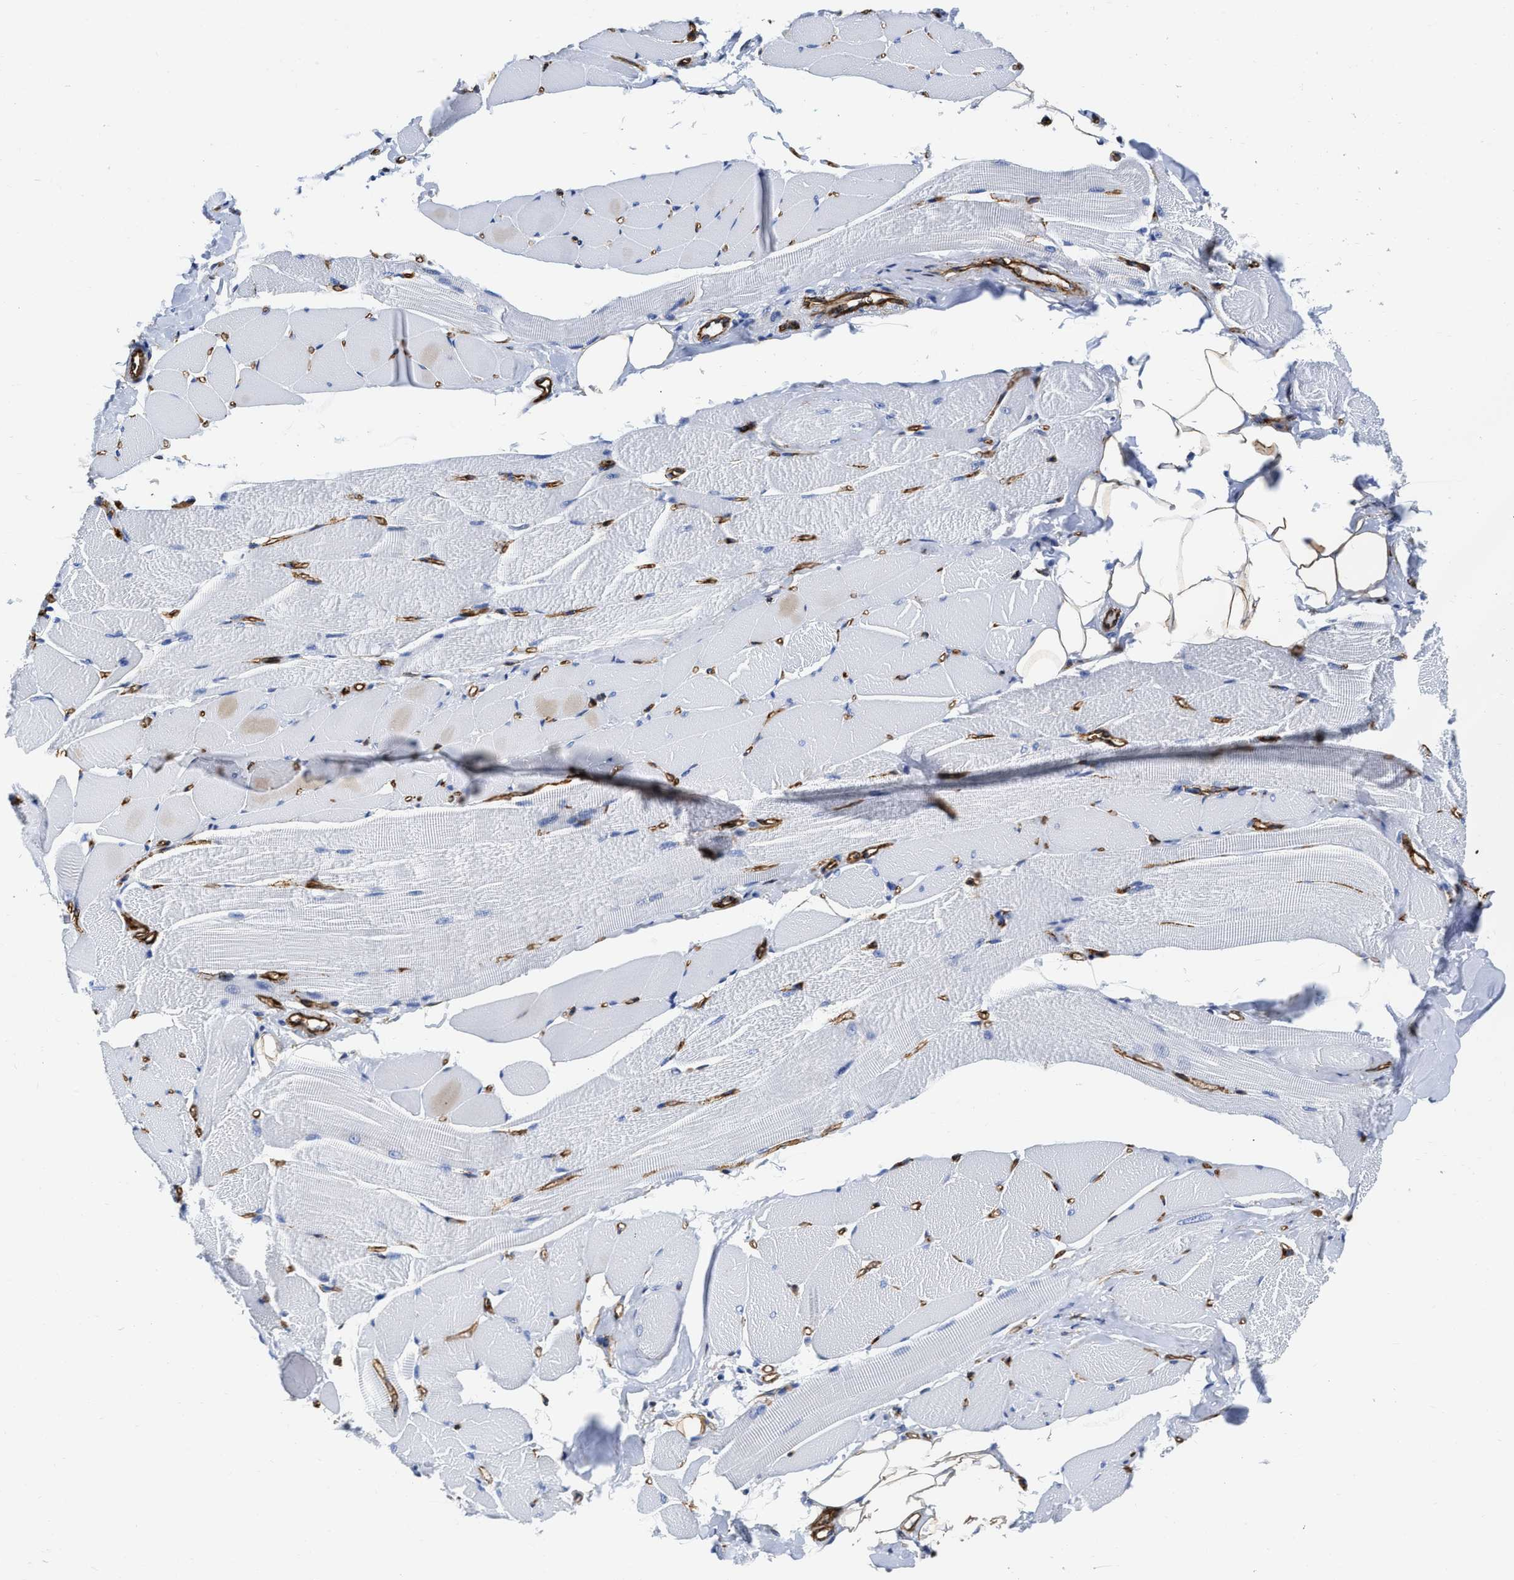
{"staining": {"intensity": "negative", "quantity": "none", "location": "none"}, "tissue": "skeletal muscle", "cell_type": "Myocytes", "image_type": "normal", "snomed": [{"axis": "morphology", "description": "Normal tissue, NOS"}, {"axis": "topography", "description": "Skeletal muscle"}, {"axis": "topography", "description": "Peripheral nerve tissue"}], "caption": "This is an immunohistochemistry (IHC) micrograph of unremarkable skeletal muscle. There is no staining in myocytes.", "gene": "TVP23B", "patient": {"sex": "female", "age": 84}}